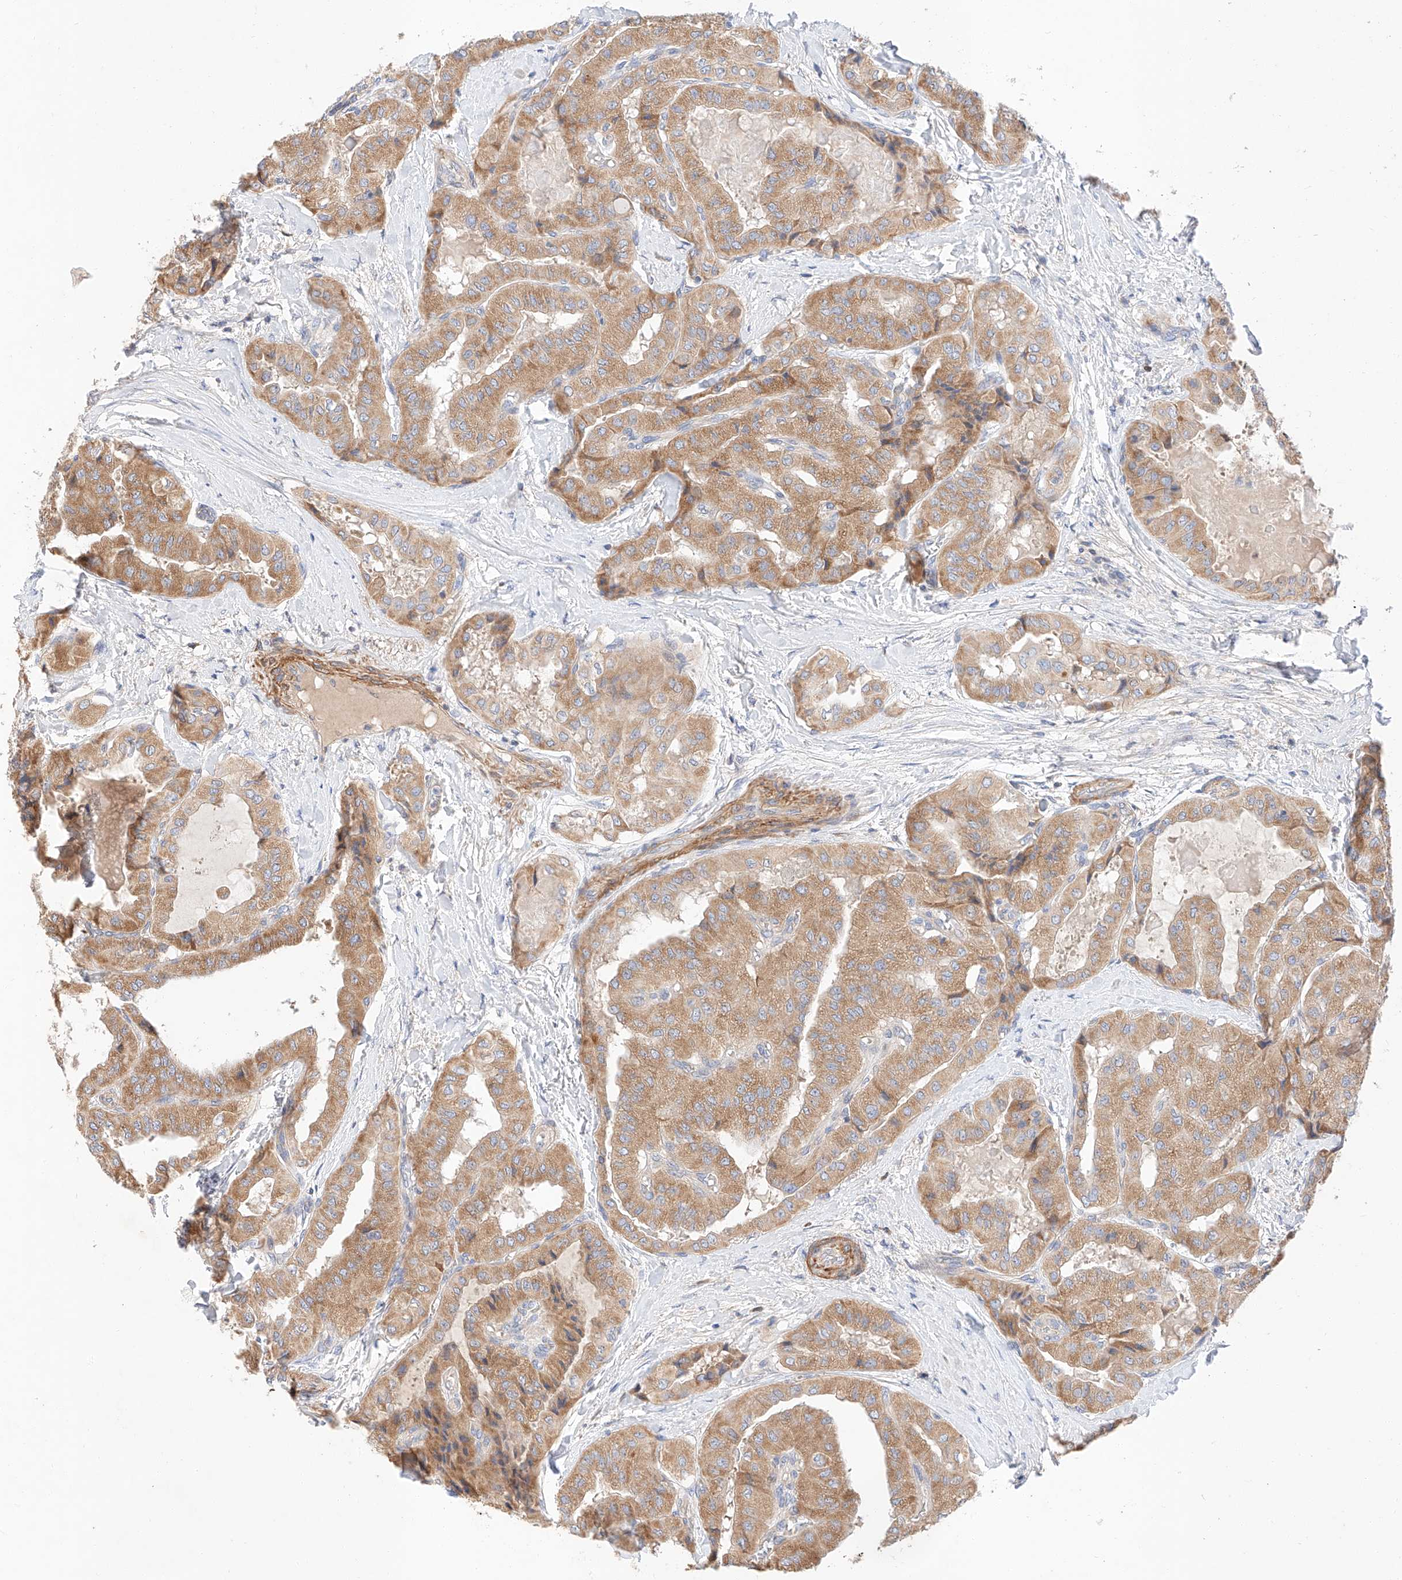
{"staining": {"intensity": "moderate", "quantity": ">75%", "location": "cytoplasmic/membranous"}, "tissue": "thyroid cancer", "cell_type": "Tumor cells", "image_type": "cancer", "snomed": [{"axis": "morphology", "description": "Papillary adenocarcinoma, NOS"}, {"axis": "topography", "description": "Thyroid gland"}], "caption": "Protein expression analysis of thyroid papillary adenocarcinoma demonstrates moderate cytoplasmic/membranous expression in about >75% of tumor cells. (brown staining indicates protein expression, while blue staining denotes nuclei).", "gene": "C6orf118", "patient": {"sex": "female", "age": 59}}